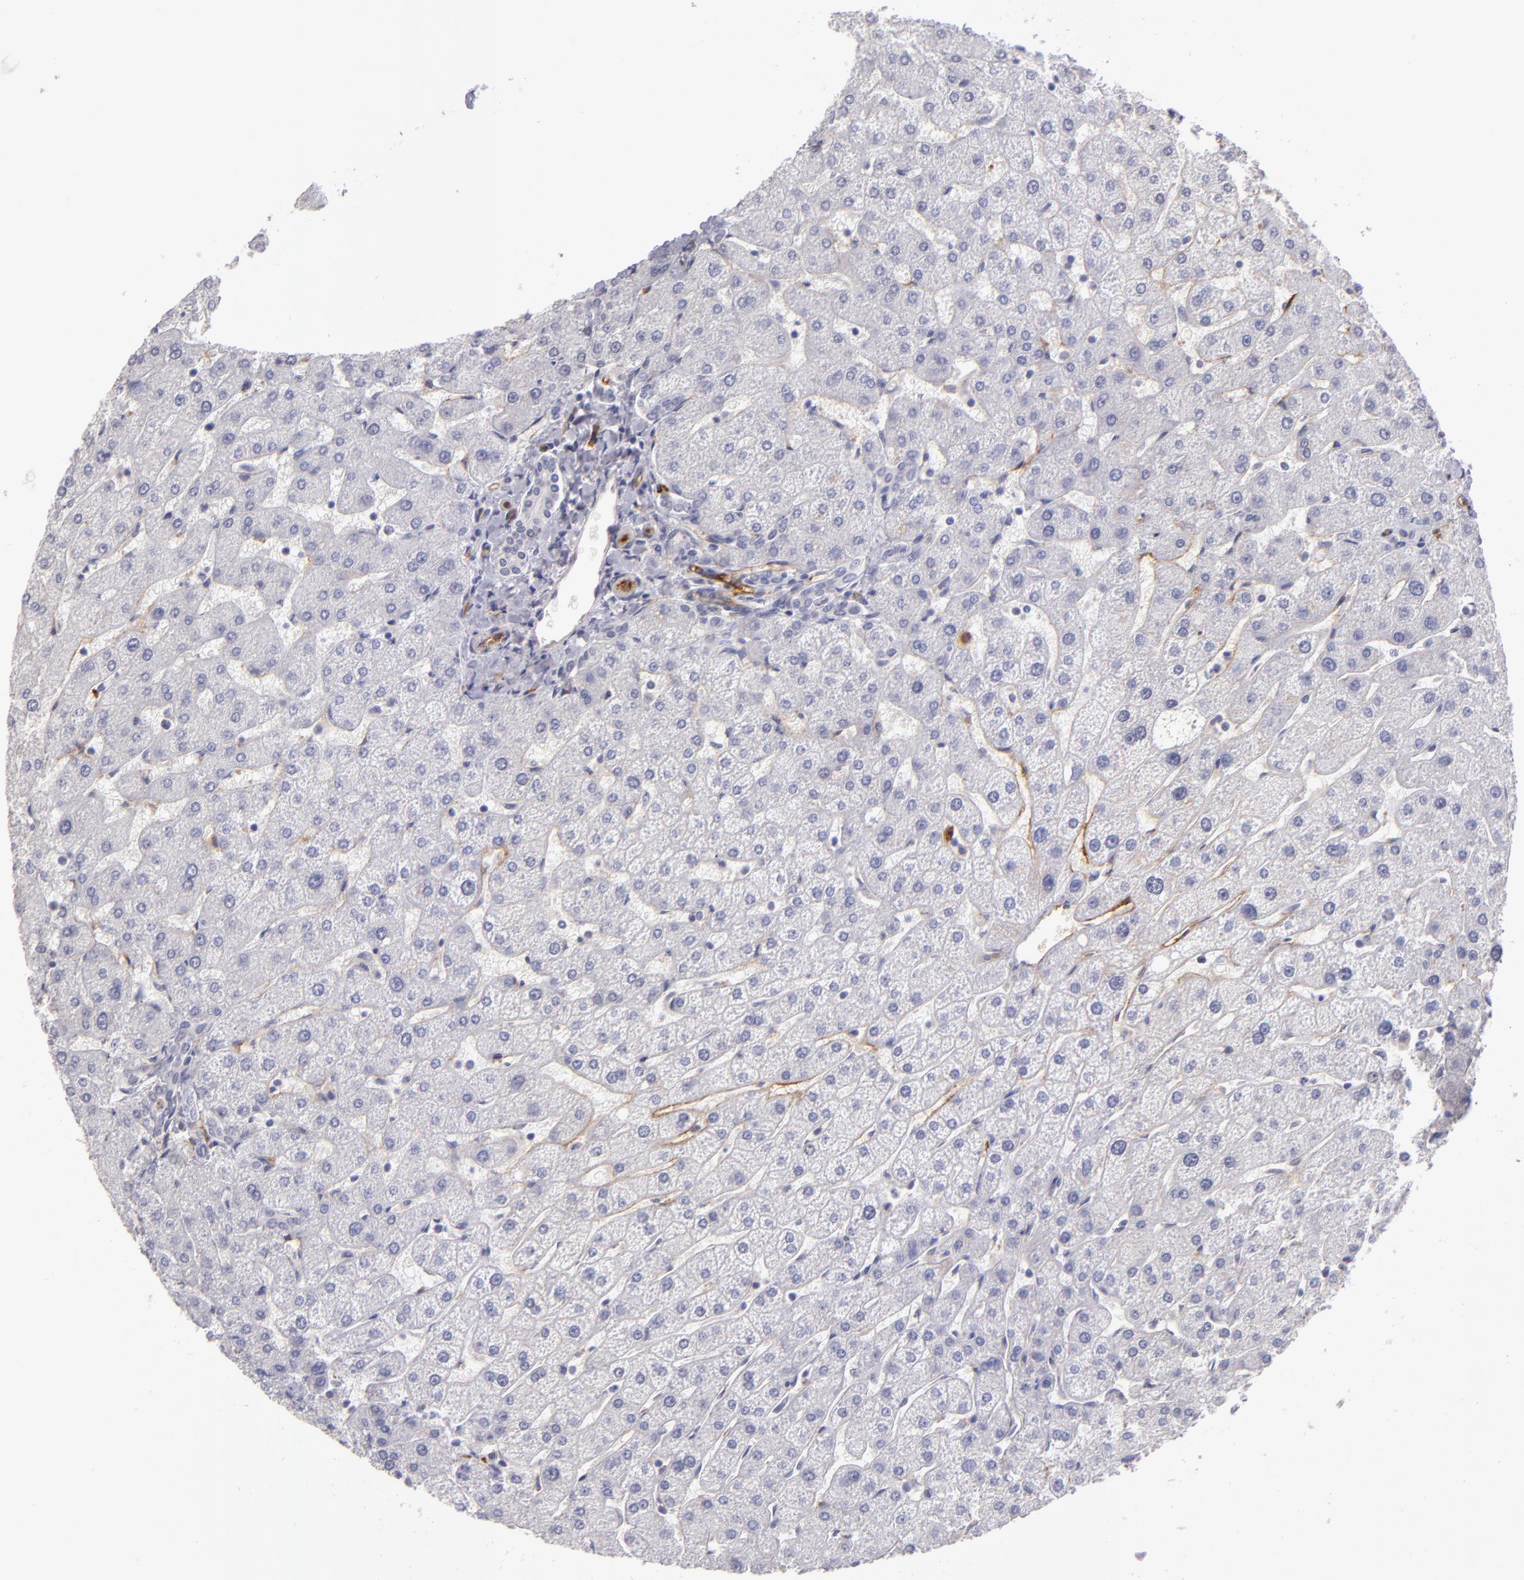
{"staining": {"intensity": "negative", "quantity": "none", "location": "none"}, "tissue": "liver", "cell_type": "Cholangiocytes", "image_type": "normal", "snomed": [{"axis": "morphology", "description": "Normal tissue, NOS"}, {"axis": "topography", "description": "Liver"}], "caption": "Immunohistochemistry histopathology image of benign liver: human liver stained with DAB exhibits no significant protein positivity in cholangiocytes.", "gene": "THBD", "patient": {"sex": "male", "age": 67}}